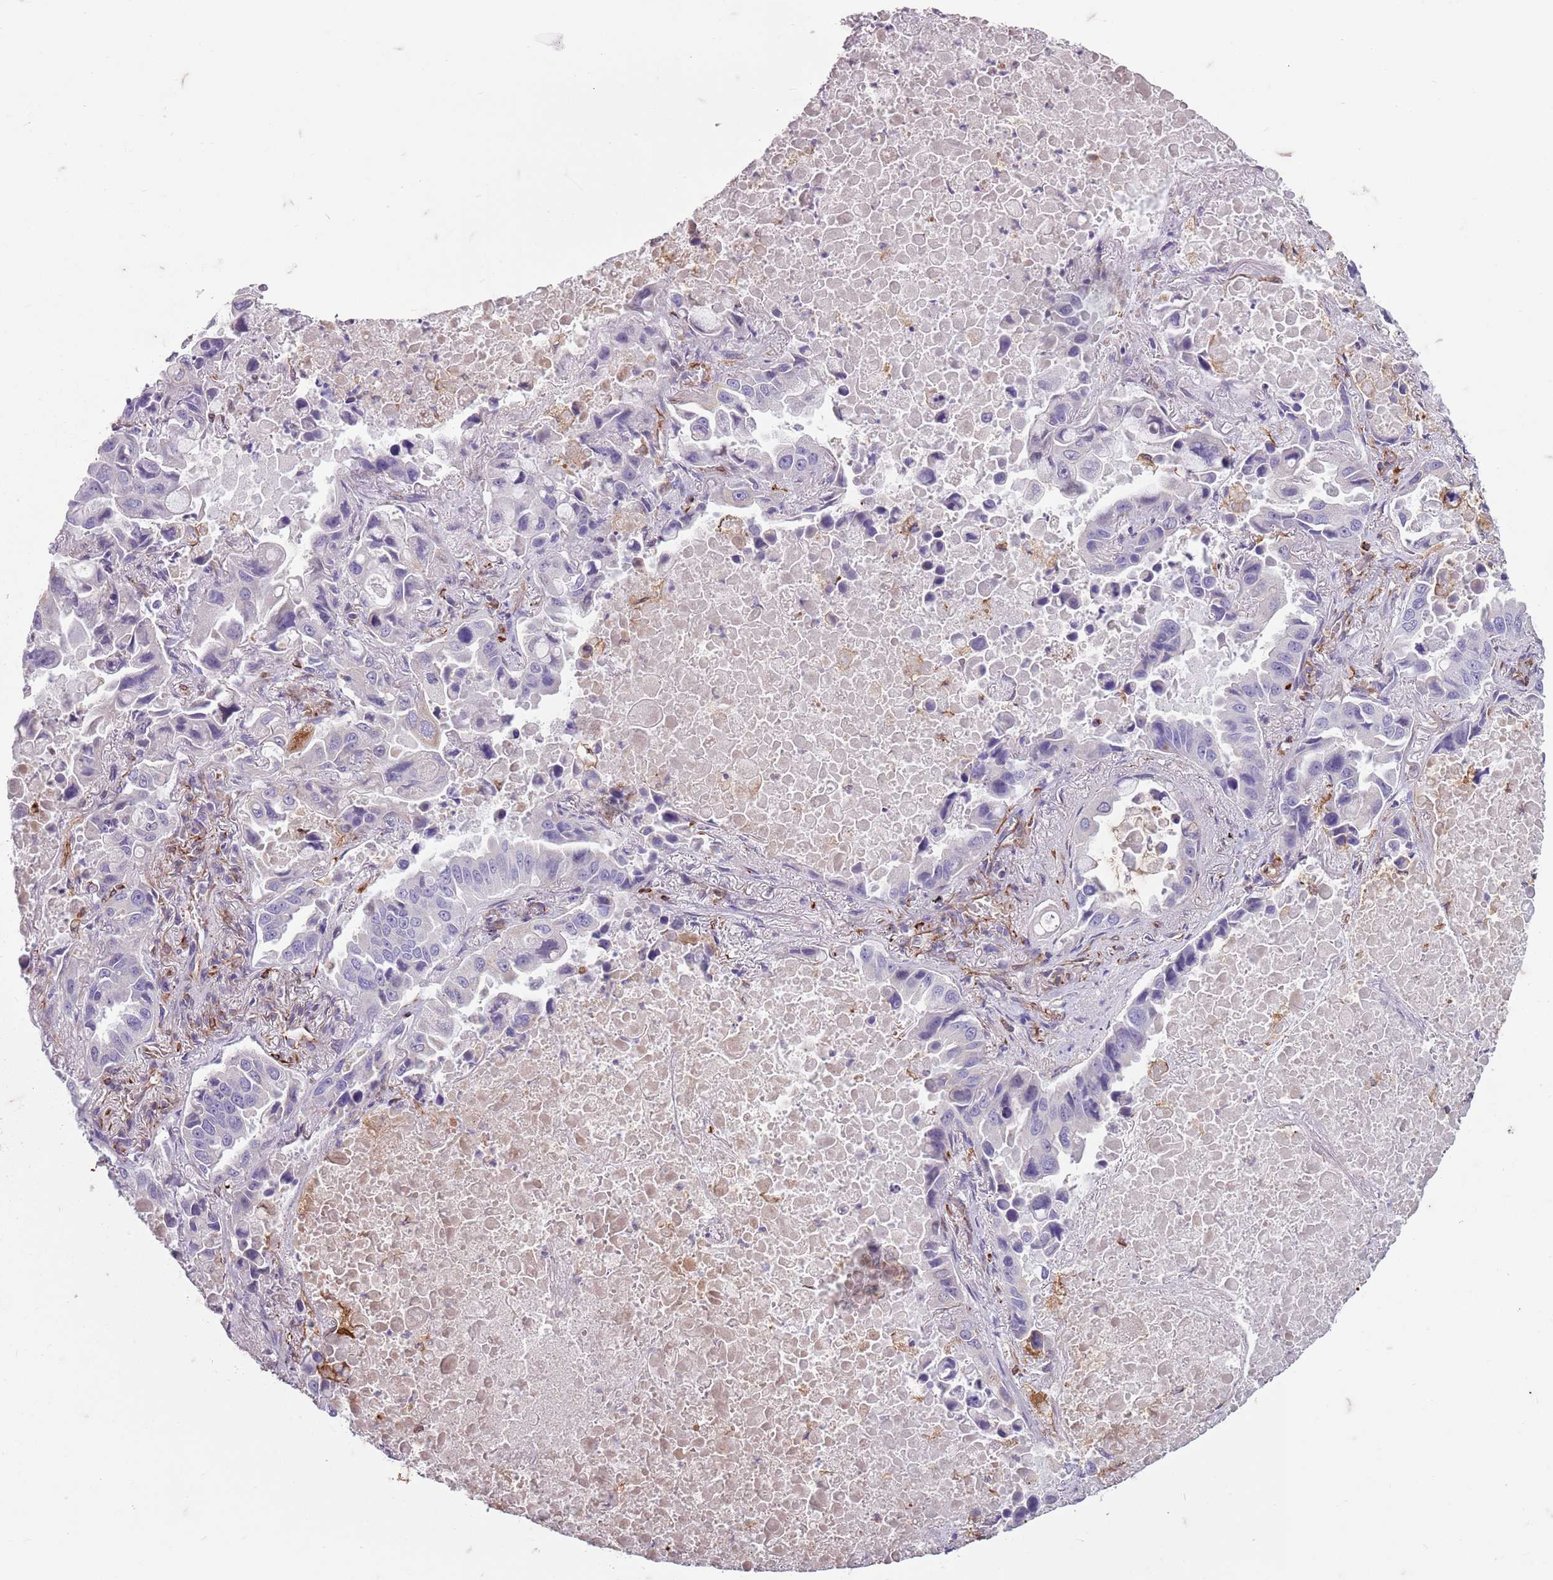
{"staining": {"intensity": "negative", "quantity": "none", "location": "none"}, "tissue": "lung cancer", "cell_type": "Tumor cells", "image_type": "cancer", "snomed": [{"axis": "morphology", "description": "Adenocarcinoma, NOS"}, {"axis": "topography", "description": "Lung"}], "caption": "Tumor cells are negative for brown protein staining in lung adenocarcinoma. The staining was performed using DAB to visualize the protein expression in brown, while the nuclei were stained in blue with hematoxylin (Magnification: 20x).", "gene": "TAS2R38", "patient": {"sex": "male", "age": 64}}